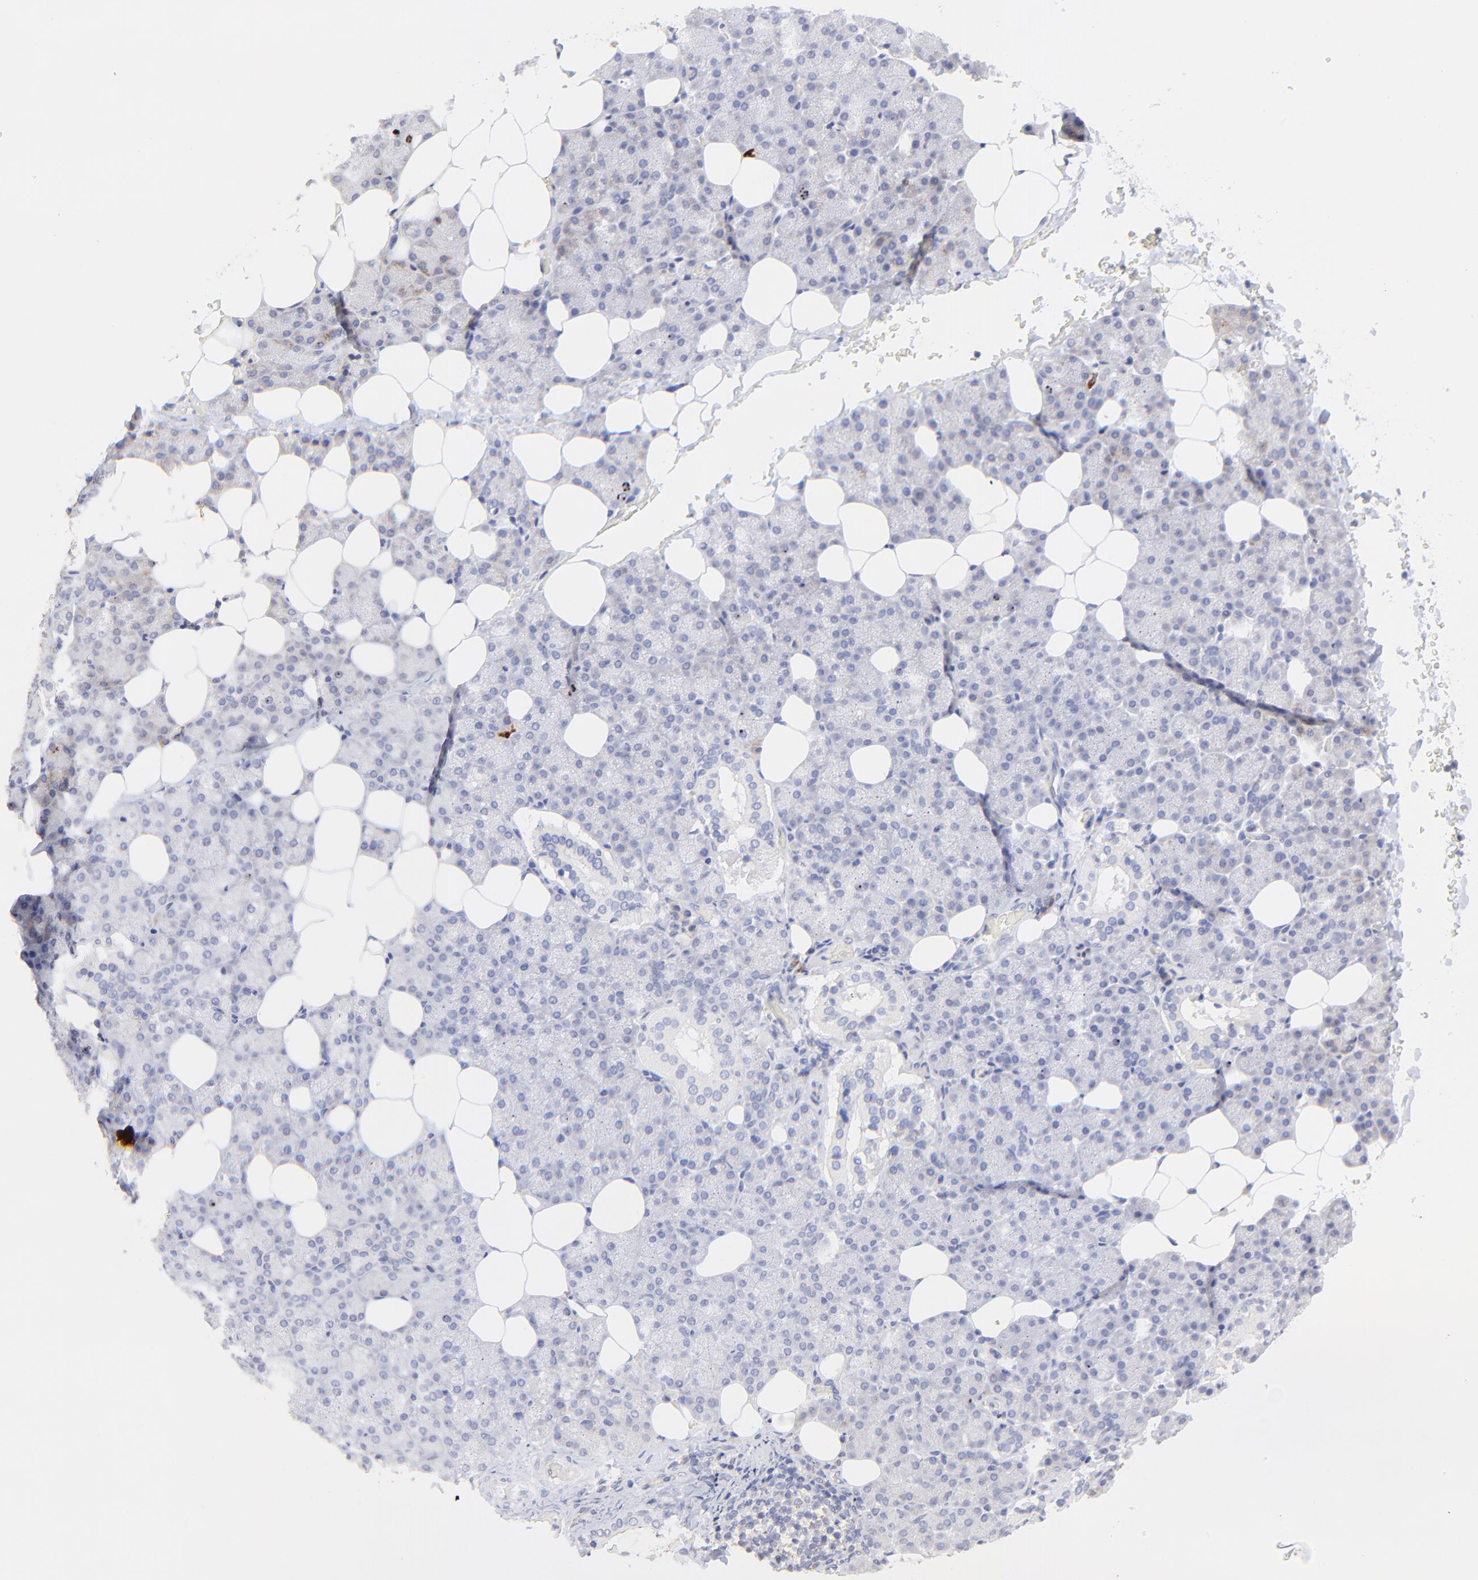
{"staining": {"intensity": "negative", "quantity": "none", "location": "none"}, "tissue": "salivary gland", "cell_type": "Glandular cells", "image_type": "normal", "snomed": [{"axis": "morphology", "description": "Normal tissue, NOS"}, {"axis": "topography", "description": "Lymph node"}, {"axis": "topography", "description": "Salivary gland"}], "caption": "The immunohistochemistry (IHC) photomicrograph has no significant positivity in glandular cells of salivary gland.", "gene": "LHFPL1", "patient": {"sex": "male", "age": 8}}